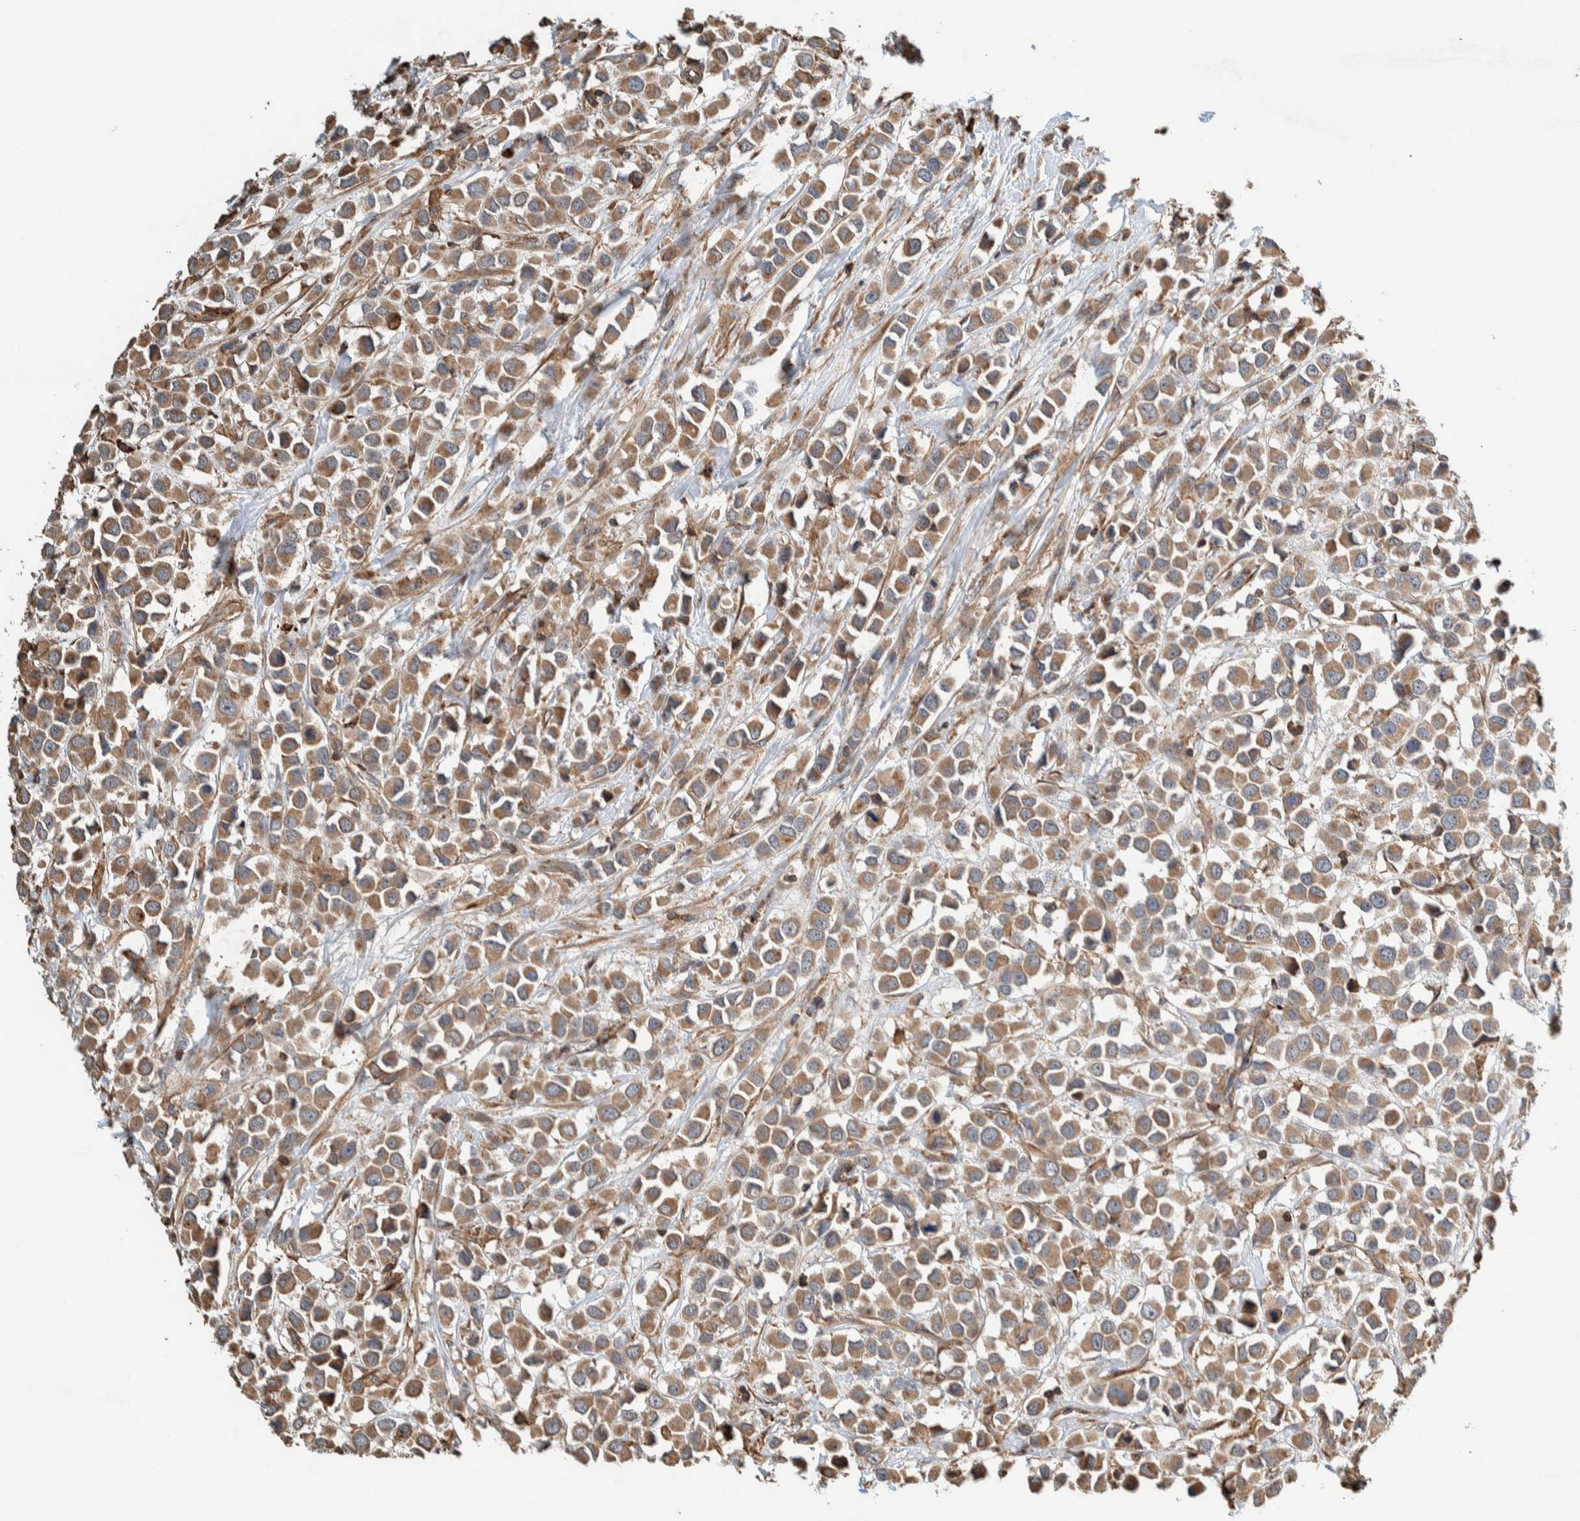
{"staining": {"intensity": "moderate", "quantity": ">75%", "location": "cytoplasmic/membranous"}, "tissue": "breast cancer", "cell_type": "Tumor cells", "image_type": "cancer", "snomed": [{"axis": "morphology", "description": "Duct carcinoma"}, {"axis": "topography", "description": "Breast"}], "caption": "Immunohistochemical staining of human breast invasive ductal carcinoma displays medium levels of moderate cytoplasmic/membranous positivity in about >75% of tumor cells.", "gene": "PLA2G3", "patient": {"sex": "female", "age": 61}}